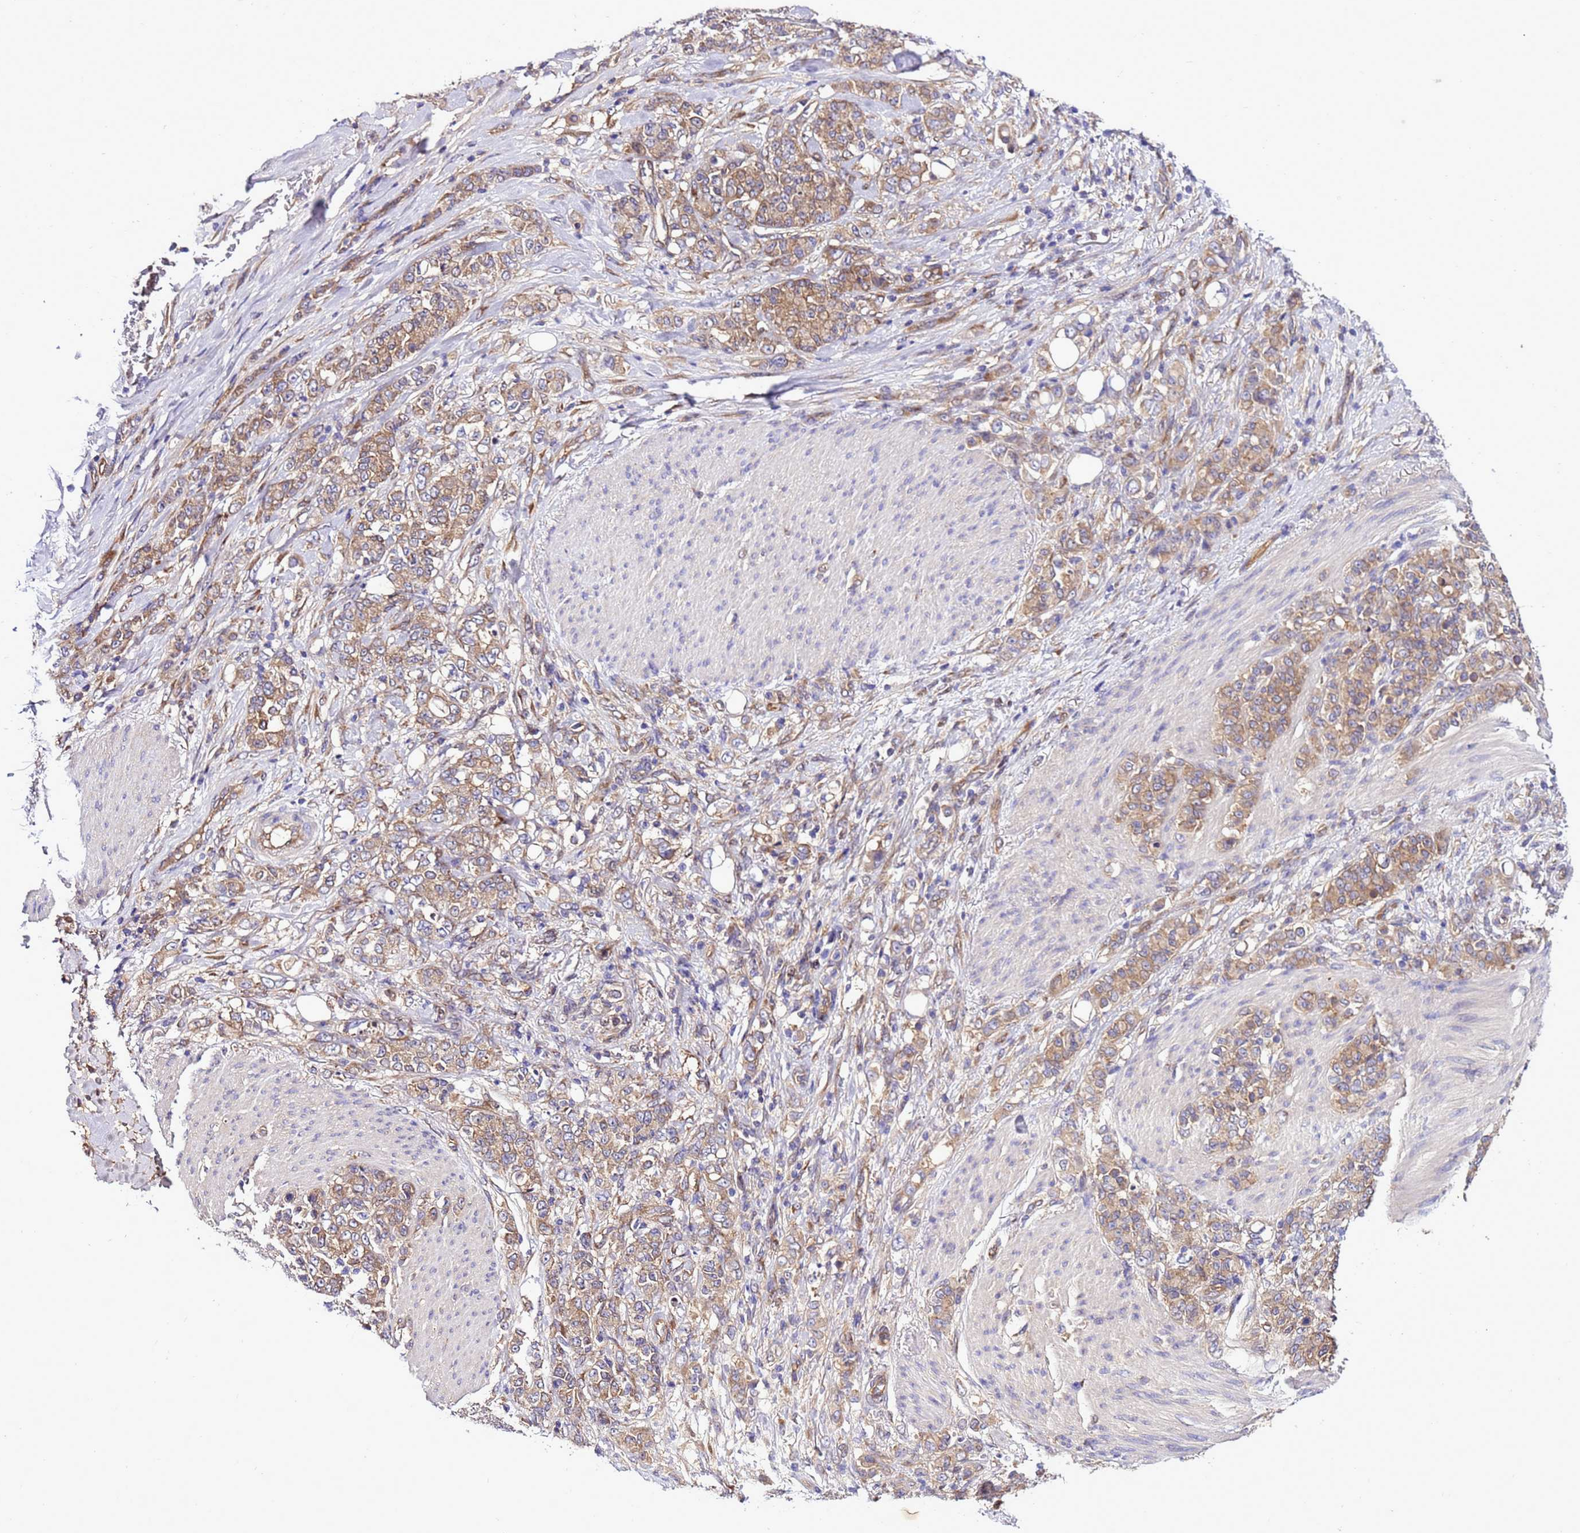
{"staining": {"intensity": "moderate", "quantity": ">75%", "location": "cytoplasmic/membranous"}, "tissue": "stomach cancer", "cell_type": "Tumor cells", "image_type": "cancer", "snomed": [{"axis": "morphology", "description": "Adenocarcinoma, NOS"}, {"axis": "topography", "description": "Stomach"}], "caption": "Immunohistochemistry (IHC) micrograph of neoplastic tissue: human adenocarcinoma (stomach) stained using IHC shows medium levels of moderate protein expression localized specifically in the cytoplasmic/membranous of tumor cells, appearing as a cytoplasmic/membranous brown color.", "gene": "RABEP2", "patient": {"sex": "female", "age": 79}}